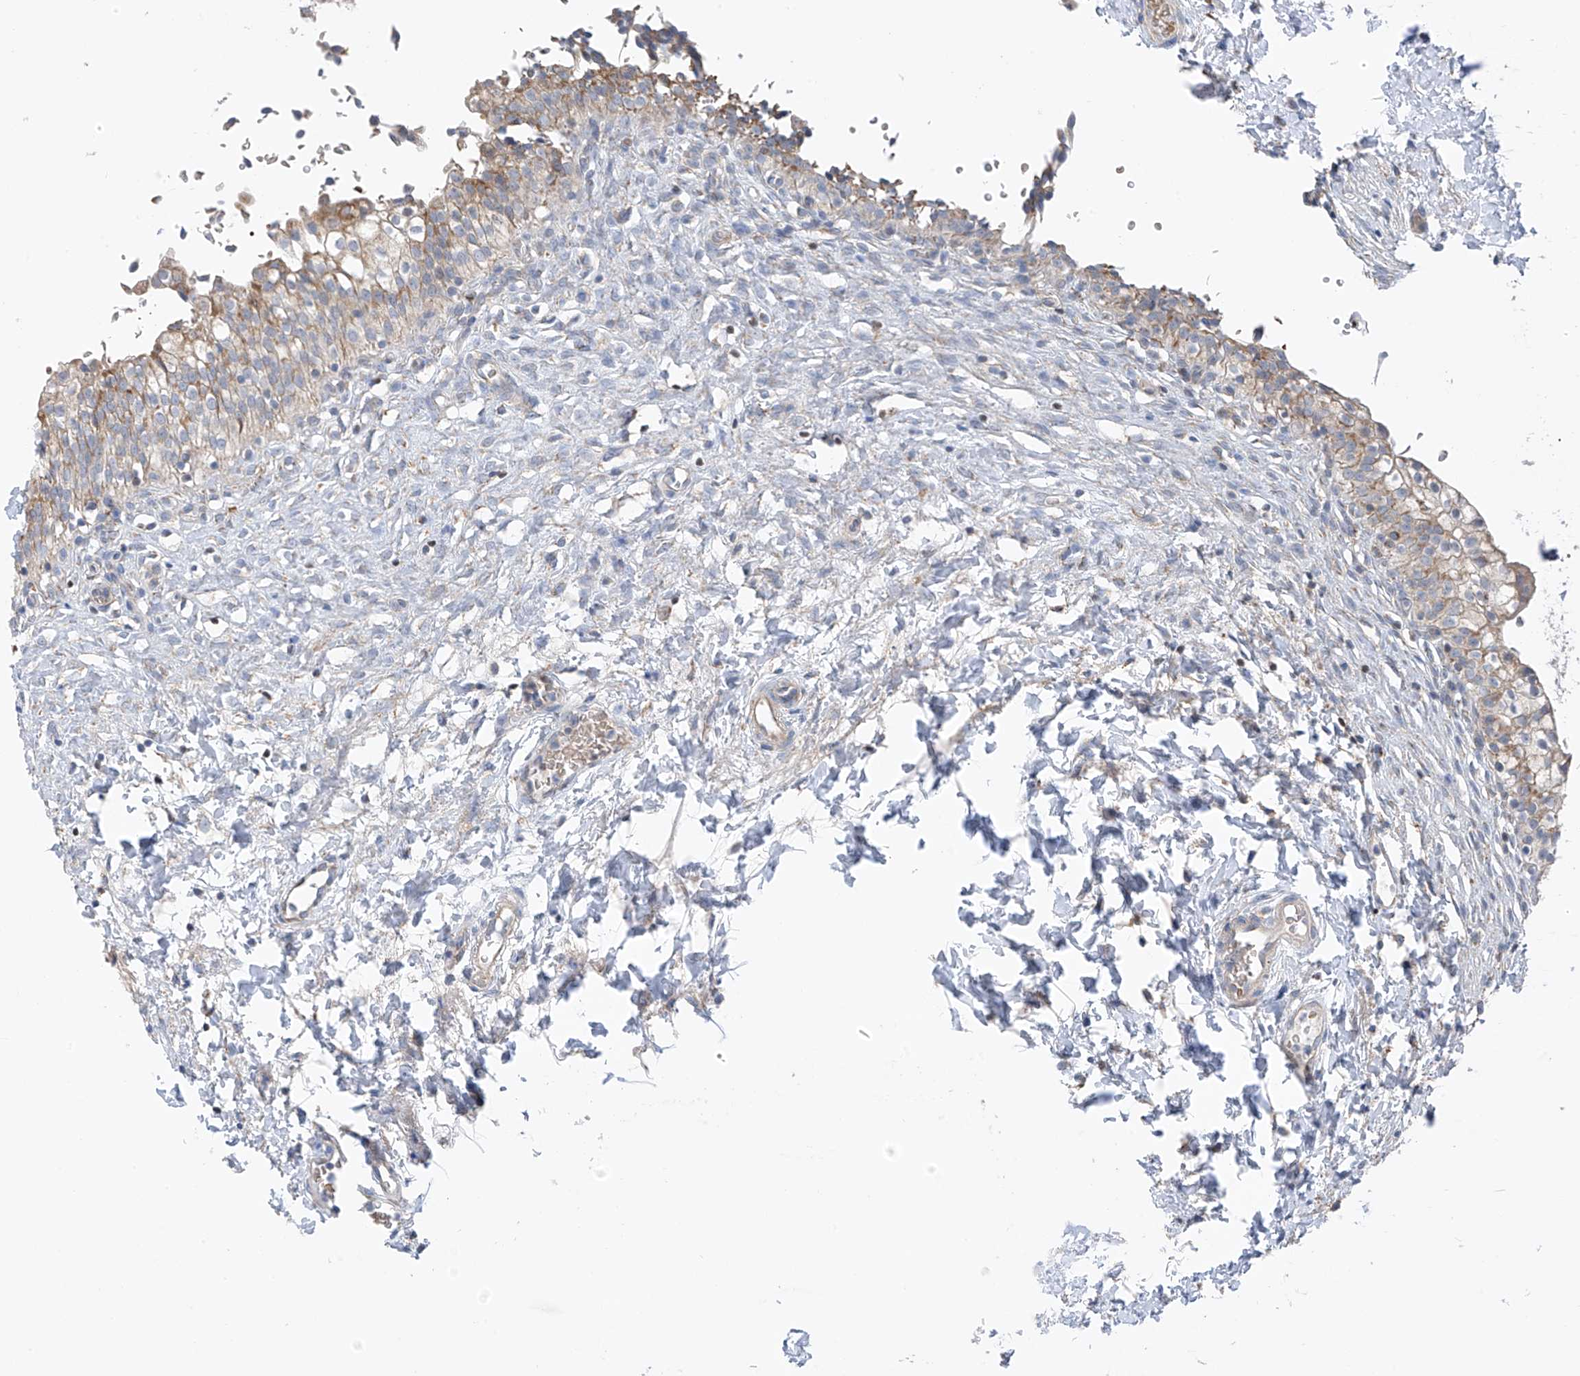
{"staining": {"intensity": "weak", "quantity": "25%-75%", "location": "cytoplasmic/membranous"}, "tissue": "urinary bladder", "cell_type": "Urothelial cells", "image_type": "normal", "snomed": [{"axis": "morphology", "description": "Normal tissue, NOS"}, {"axis": "topography", "description": "Urinary bladder"}], "caption": "Immunohistochemical staining of normal urinary bladder reveals 25%-75% levels of weak cytoplasmic/membranous protein positivity in about 25%-75% of urothelial cells.", "gene": "EOMES", "patient": {"sex": "male", "age": 55}}